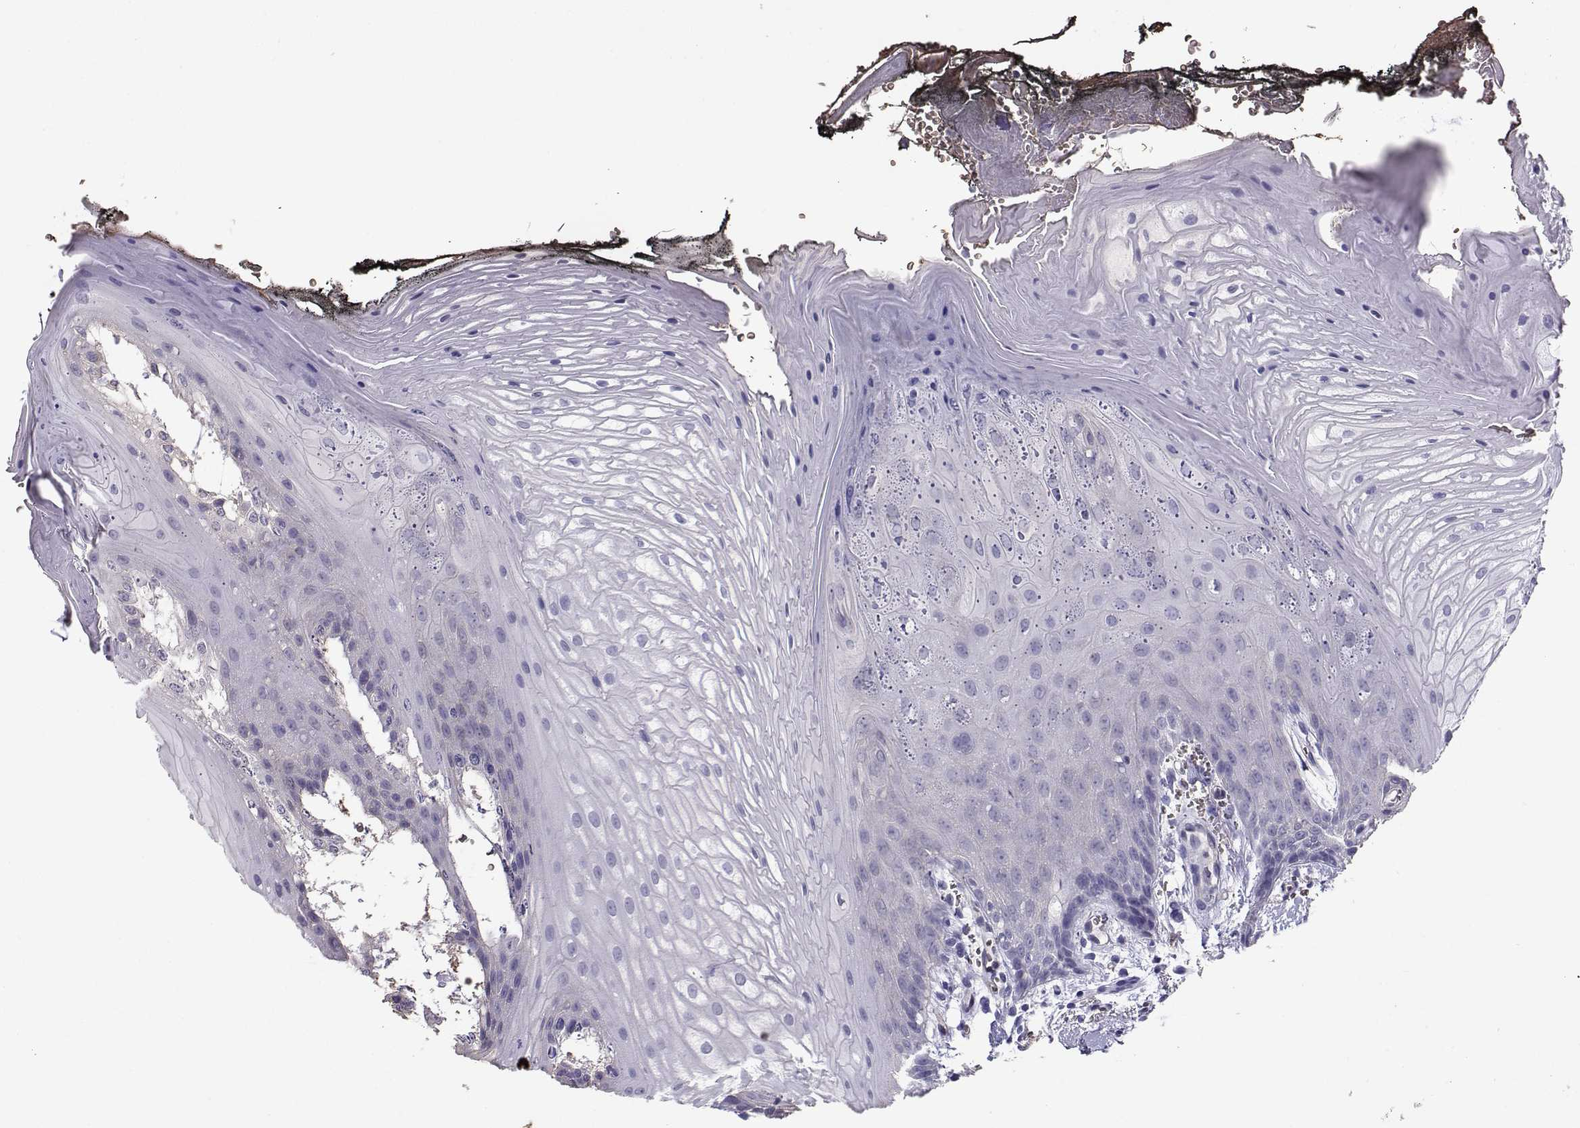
{"staining": {"intensity": "weak", "quantity": "25%-75%", "location": "cytoplasmic/membranous"}, "tissue": "oral mucosa", "cell_type": "Squamous epithelial cells", "image_type": "normal", "snomed": [{"axis": "morphology", "description": "Normal tissue, NOS"}, {"axis": "morphology", "description": "Squamous cell carcinoma, NOS"}, {"axis": "topography", "description": "Oral tissue"}, {"axis": "topography", "description": "Head-Neck"}], "caption": "Protein expression analysis of benign human oral mucosa reveals weak cytoplasmic/membranous staining in approximately 25%-75% of squamous epithelial cells.", "gene": "CLUL1", "patient": {"sex": "male", "age": 65}}